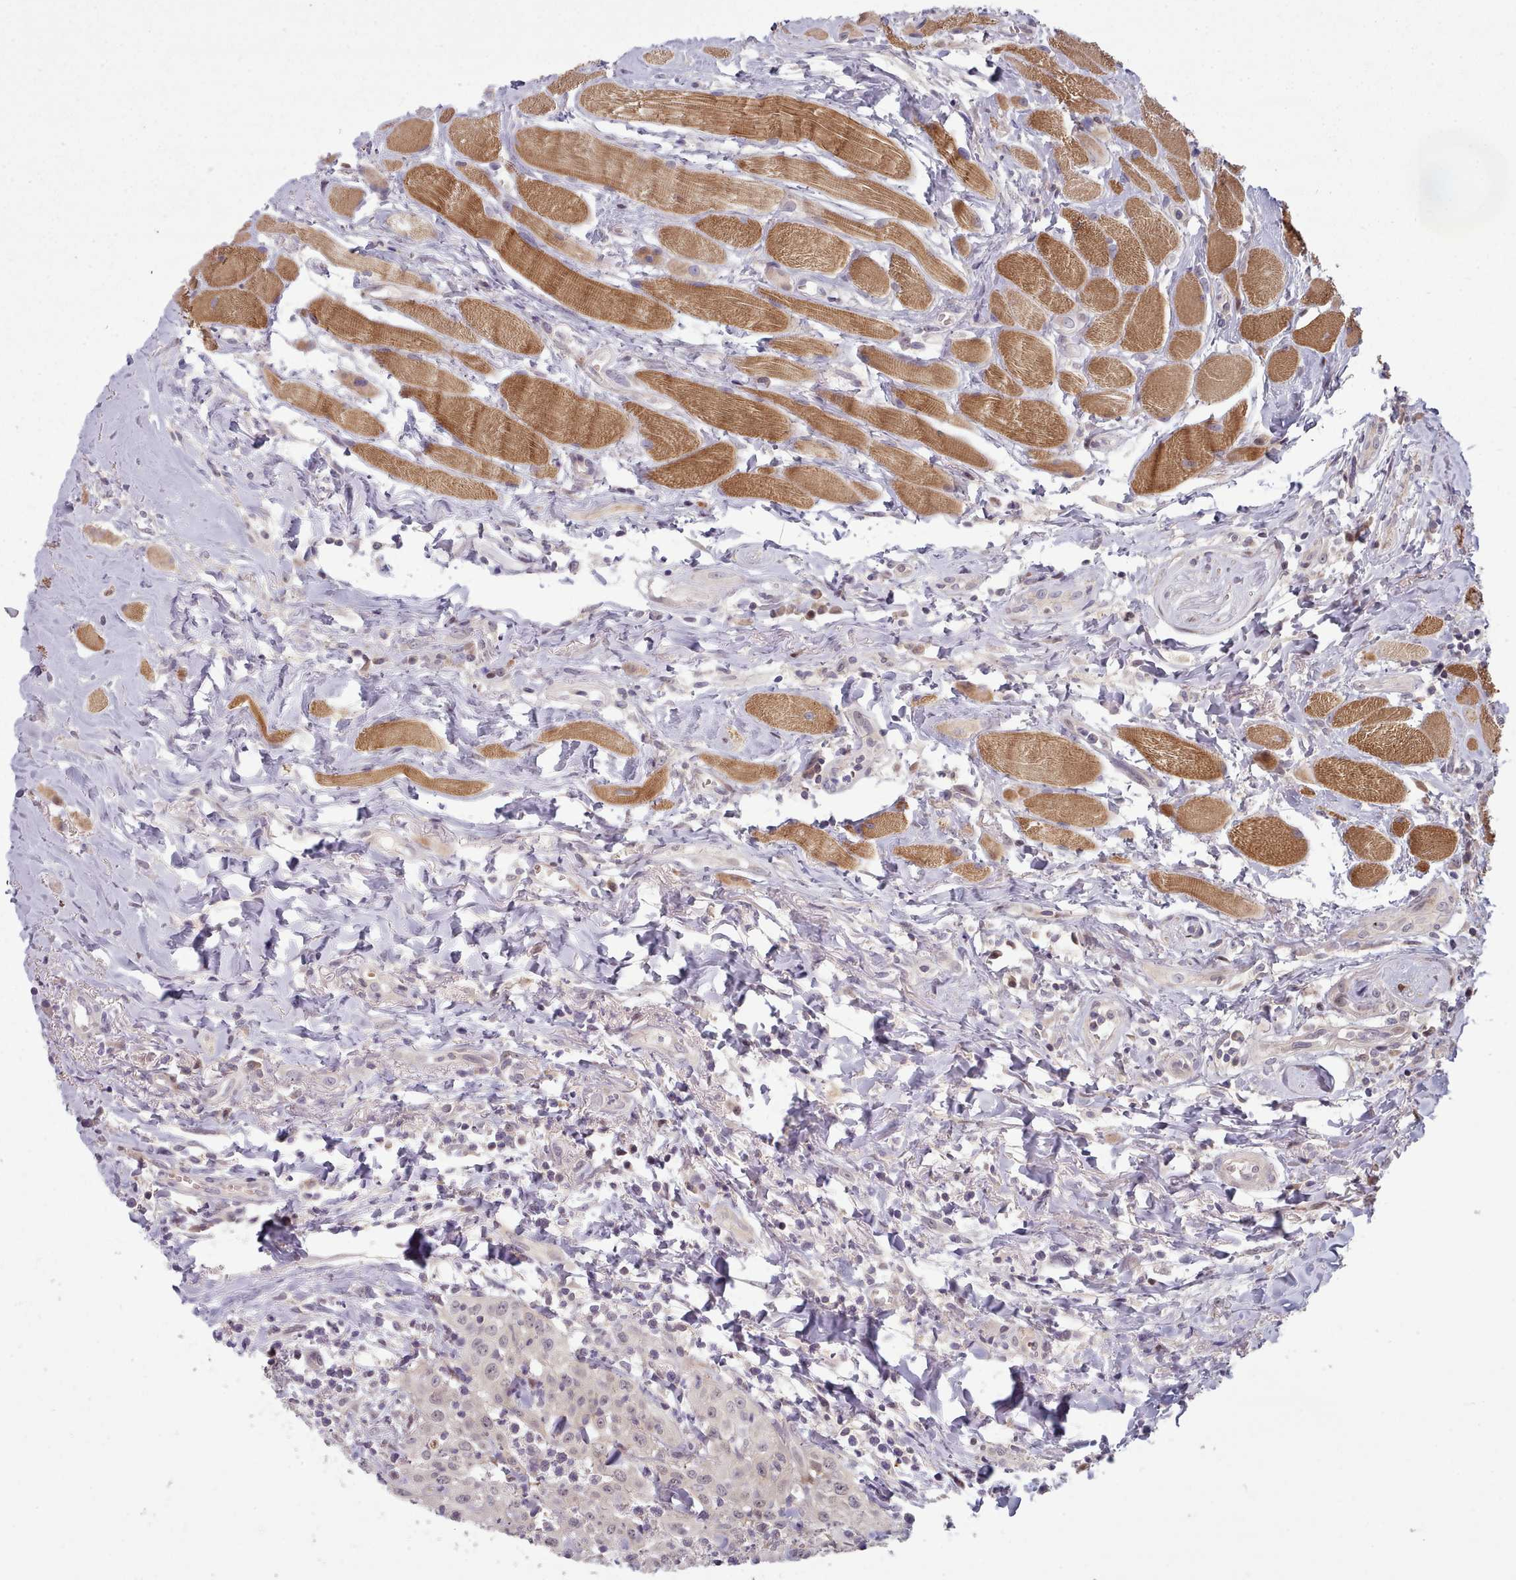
{"staining": {"intensity": "negative", "quantity": "none", "location": "none"}, "tissue": "head and neck cancer", "cell_type": "Tumor cells", "image_type": "cancer", "snomed": [{"axis": "morphology", "description": "Normal tissue, NOS"}, {"axis": "morphology", "description": "Squamous cell carcinoma, NOS"}, {"axis": "topography", "description": "Oral tissue"}, {"axis": "topography", "description": "Head-Neck"}], "caption": "Head and neck squamous cell carcinoma stained for a protein using immunohistochemistry (IHC) shows no expression tumor cells.", "gene": "CLNS1A", "patient": {"sex": "female", "age": 70}}